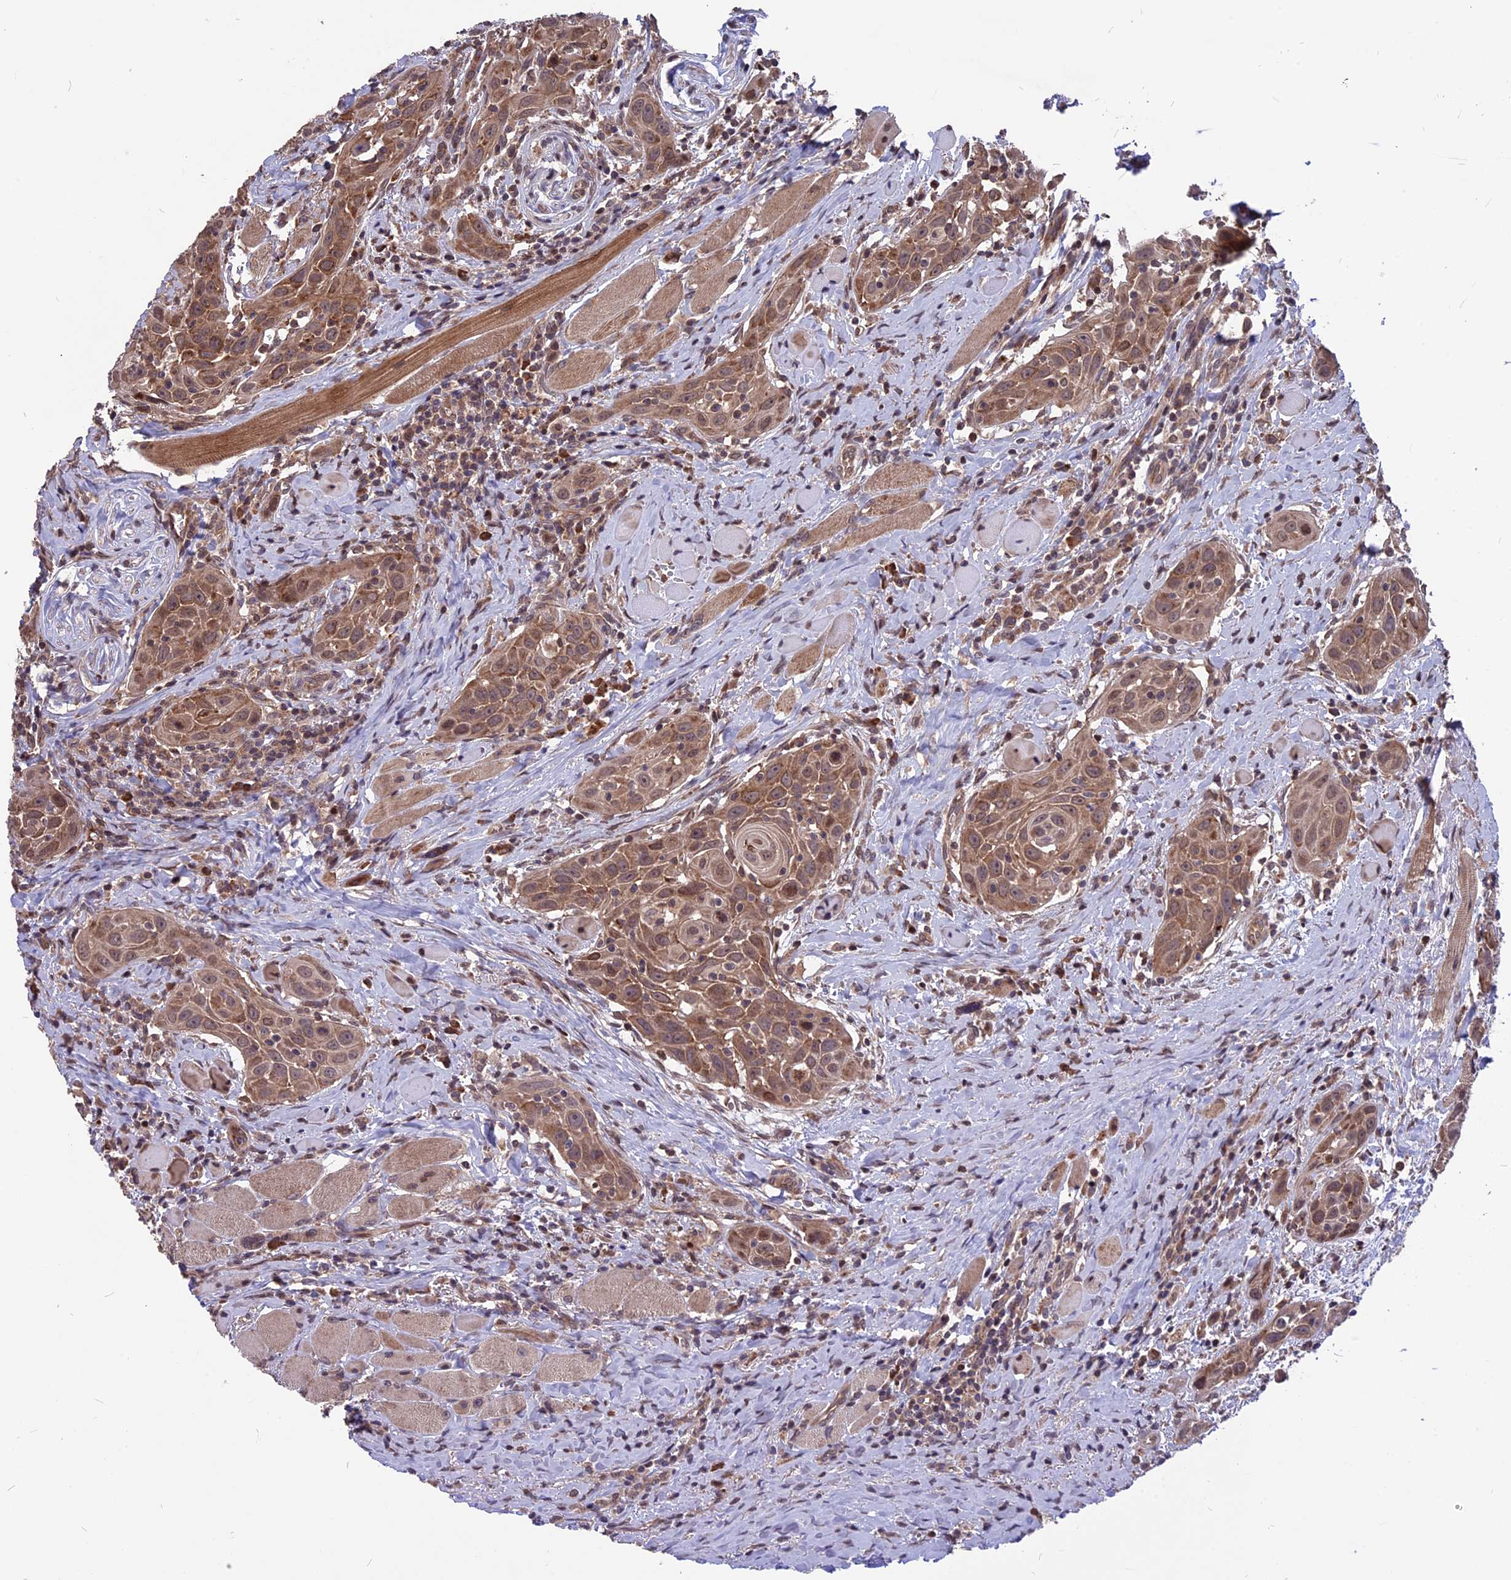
{"staining": {"intensity": "moderate", "quantity": ">75%", "location": "cytoplasmic/membranous,nuclear"}, "tissue": "head and neck cancer", "cell_type": "Tumor cells", "image_type": "cancer", "snomed": [{"axis": "morphology", "description": "Squamous cell carcinoma, NOS"}, {"axis": "topography", "description": "Oral tissue"}, {"axis": "topography", "description": "Head-Neck"}], "caption": "Moderate cytoplasmic/membranous and nuclear protein staining is present in about >75% of tumor cells in head and neck cancer (squamous cell carcinoma).", "gene": "ZNF598", "patient": {"sex": "female", "age": 50}}